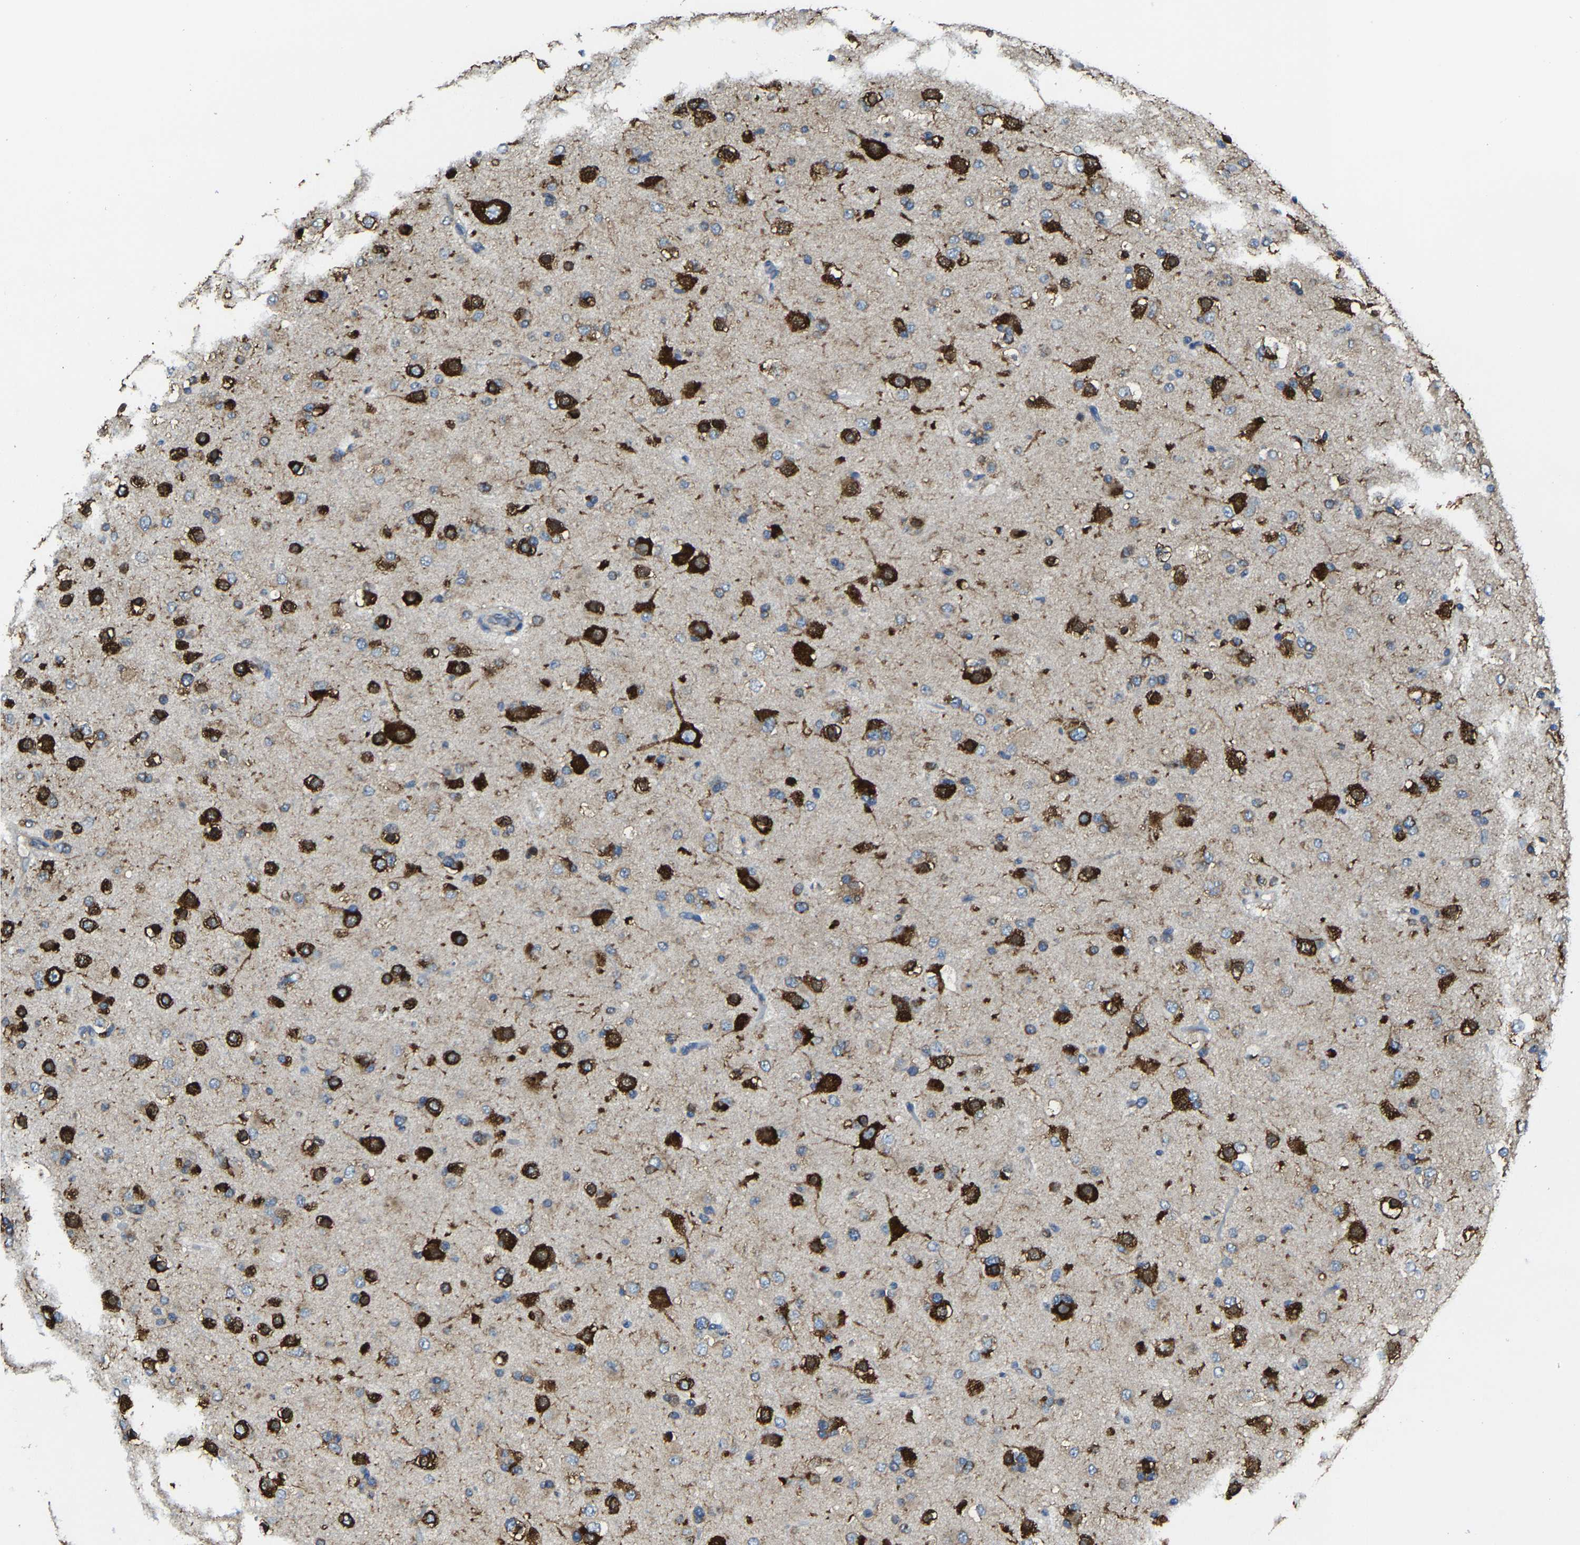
{"staining": {"intensity": "strong", "quantity": "25%-75%", "location": "cytoplasmic/membranous"}, "tissue": "glioma", "cell_type": "Tumor cells", "image_type": "cancer", "snomed": [{"axis": "morphology", "description": "Glioma, malignant, Low grade"}, {"axis": "topography", "description": "Brain"}], "caption": "Glioma tissue displays strong cytoplasmic/membranous expression in about 25%-75% of tumor cells, visualized by immunohistochemistry.", "gene": "G3BP2", "patient": {"sex": "male", "age": 65}}